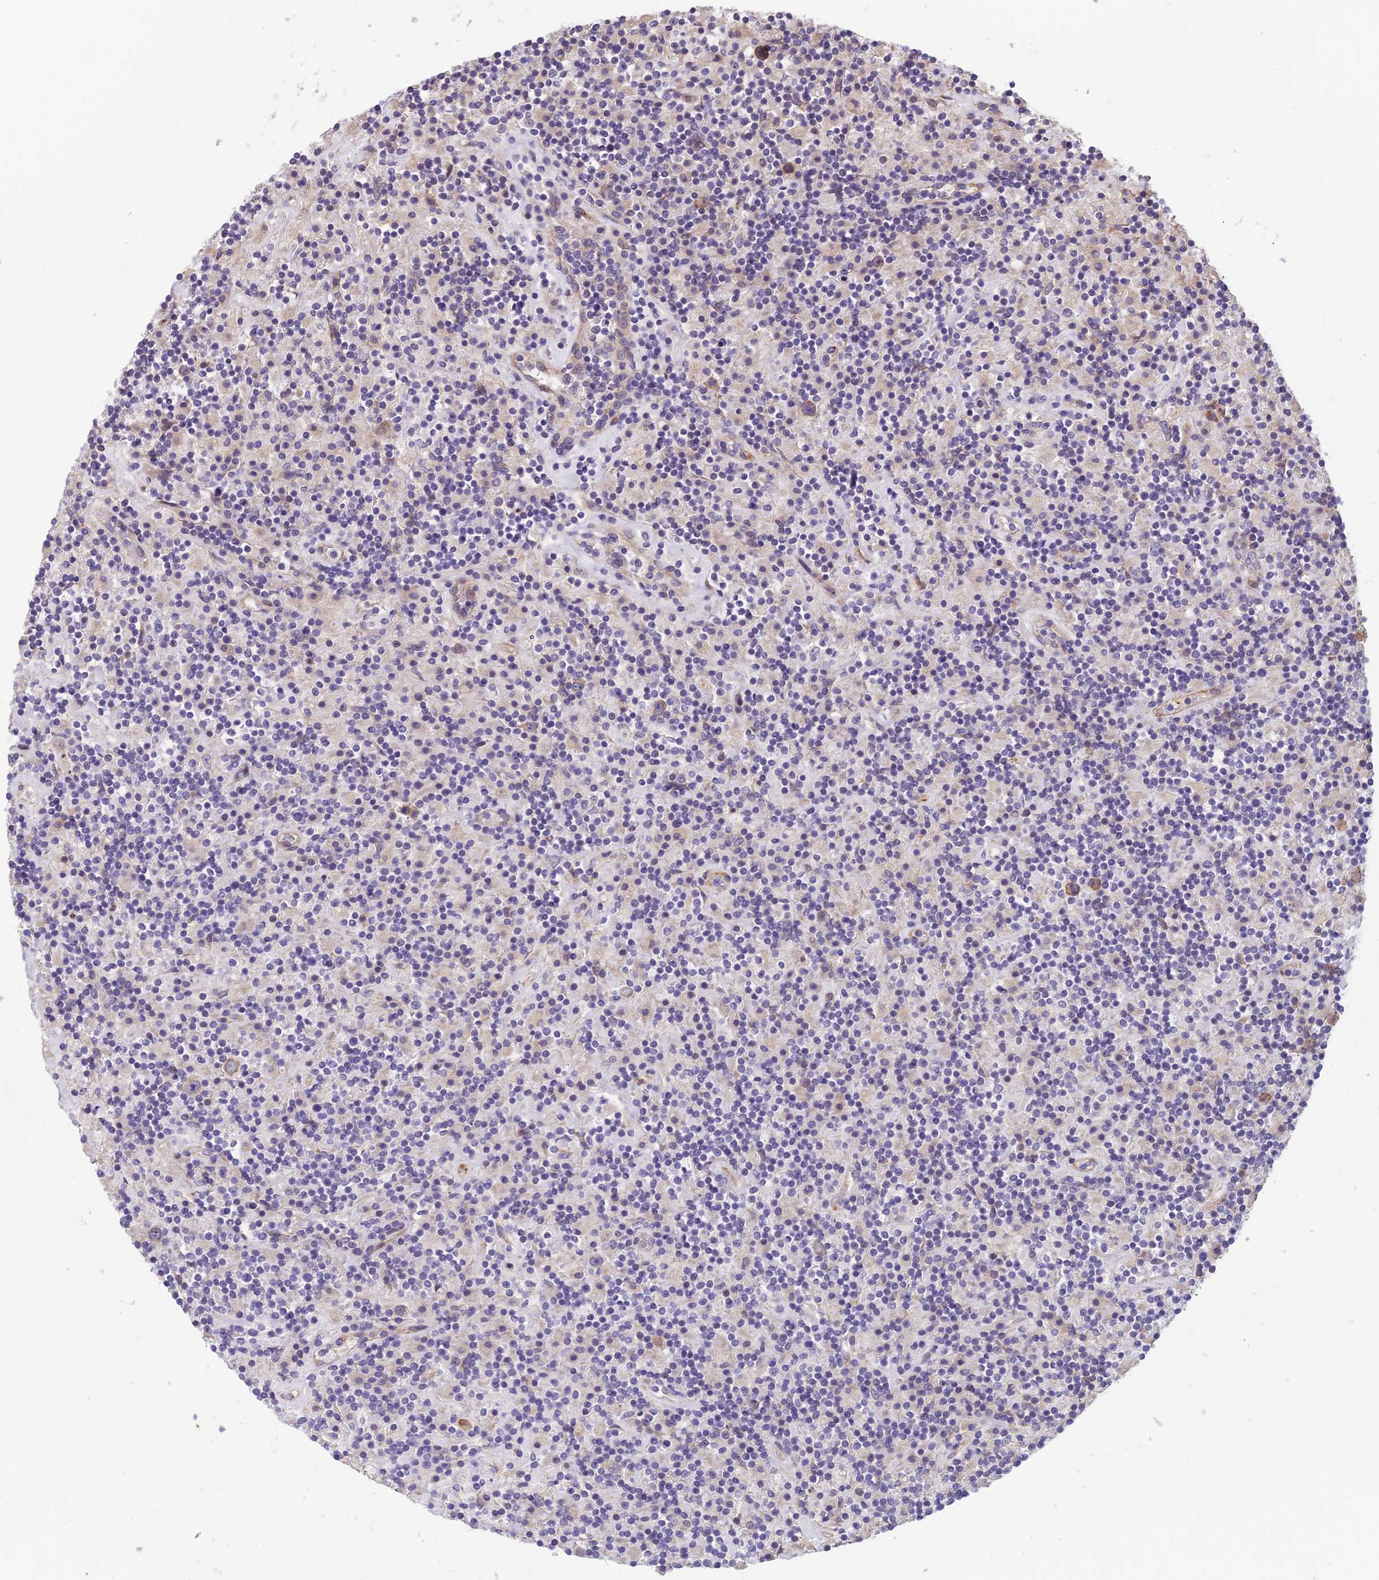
{"staining": {"intensity": "moderate", "quantity": "25%-75%", "location": "cytoplasmic/membranous"}, "tissue": "lymphoma", "cell_type": "Tumor cells", "image_type": "cancer", "snomed": [{"axis": "morphology", "description": "Hodgkin's disease, NOS"}, {"axis": "topography", "description": "Lymph node"}], "caption": "DAB (3,3'-diaminobenzidine) immunohistochemical staining of Hodgkin's disease reveals moderate cytoplasmic/membranous protein expression in approximately 25%-75% of tumor cells. Nuclei are stained in blue.", "gene": "TSPAN15", "patient": {"sex": "male", "age": 70}}